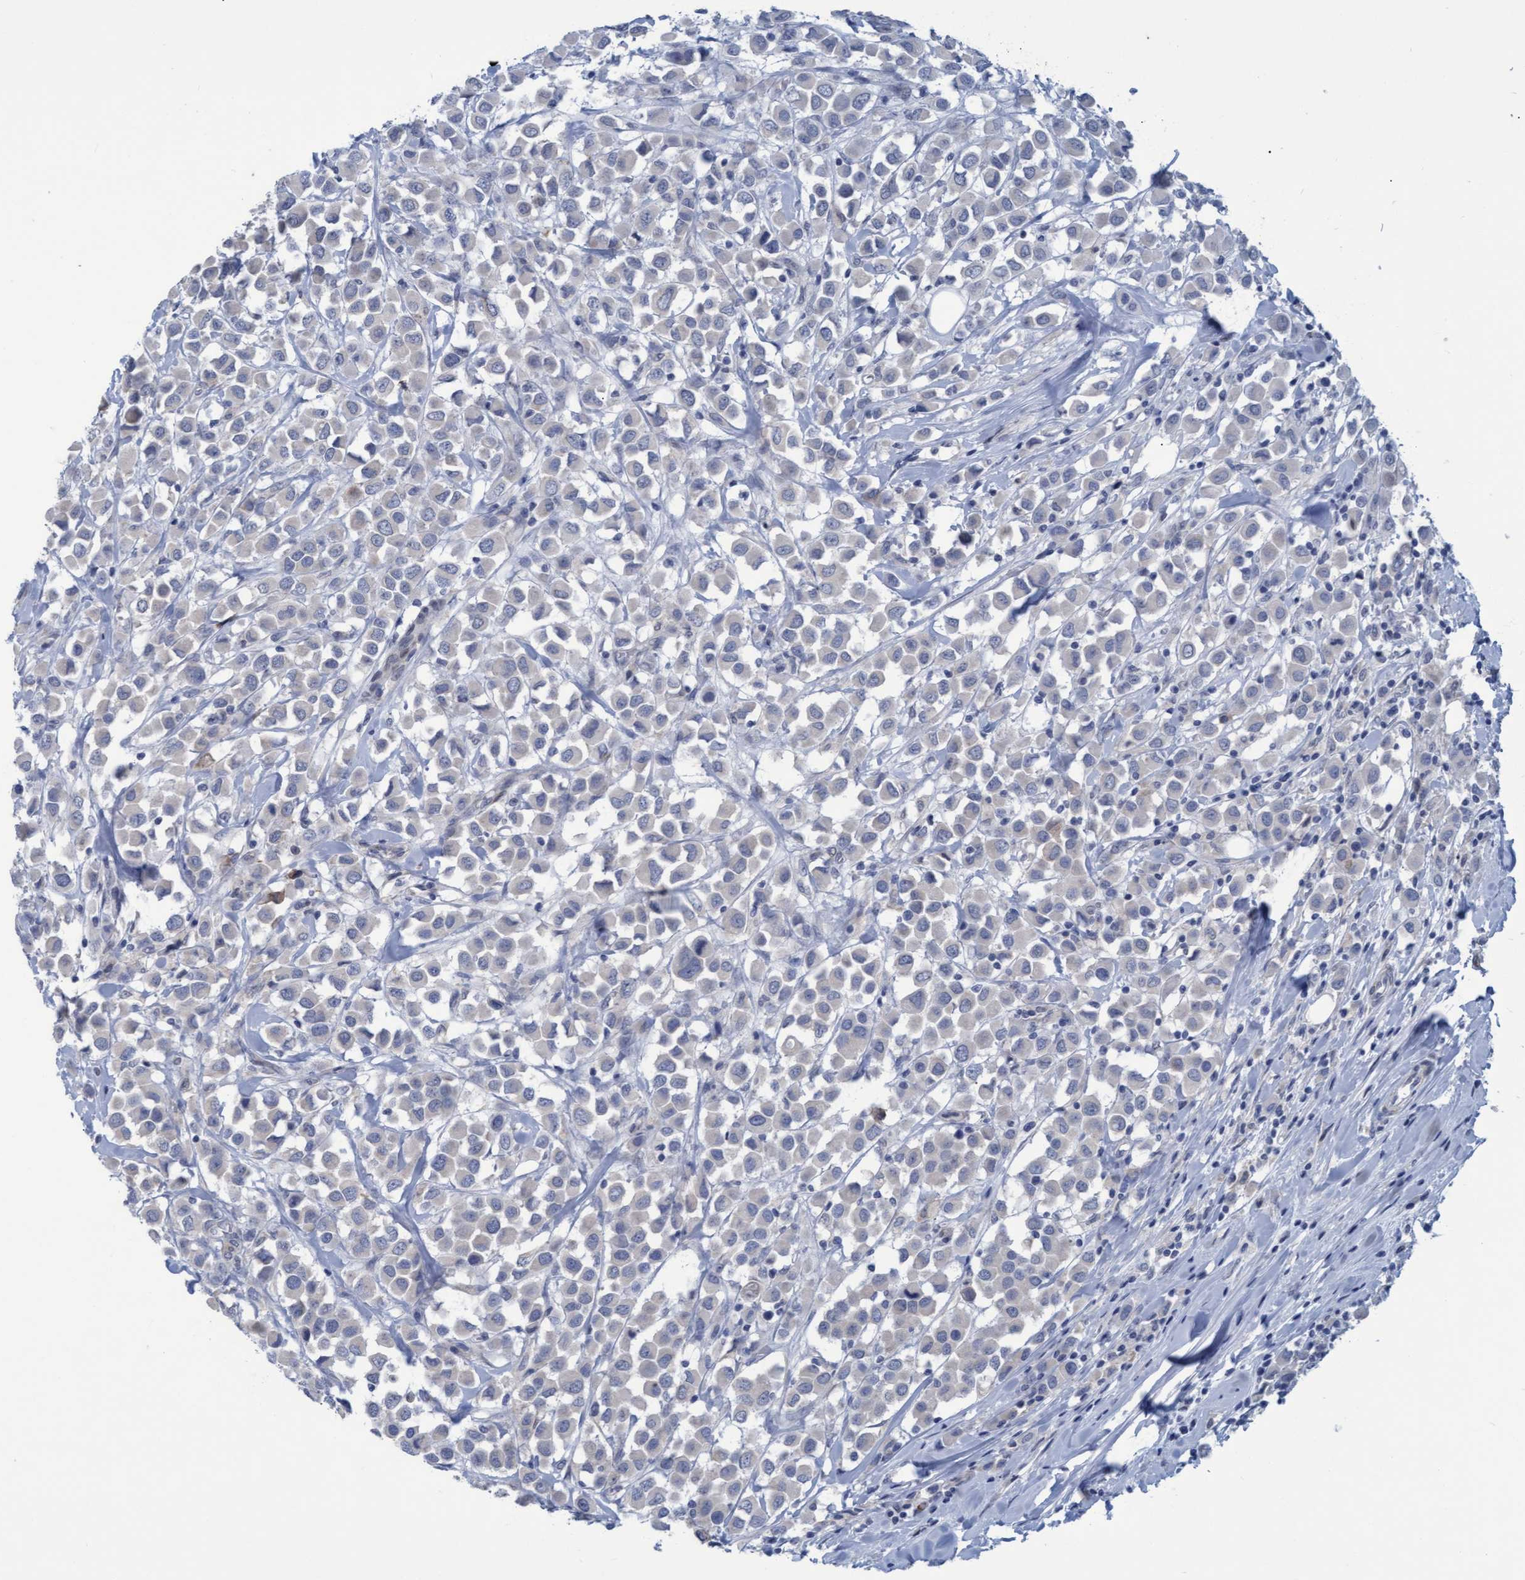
{"staining": {"intensity": "negative", "quantity": "none", "location": "none"}, "tissue": "breast cancer", "cell_type": "Tumor cells", "image_type": "cancer", "snomed": [{"axis": "morphology", "description": "Duct carcinoma"}, {"axis": "topography", "description": "Breast"}], "caption": "Immunohistochemistry (IHC) of human breast cancer demonstrates no expression in tumor cells.", "gene": "SSTR3", "patient": {"sex": "female", "age": 61}}